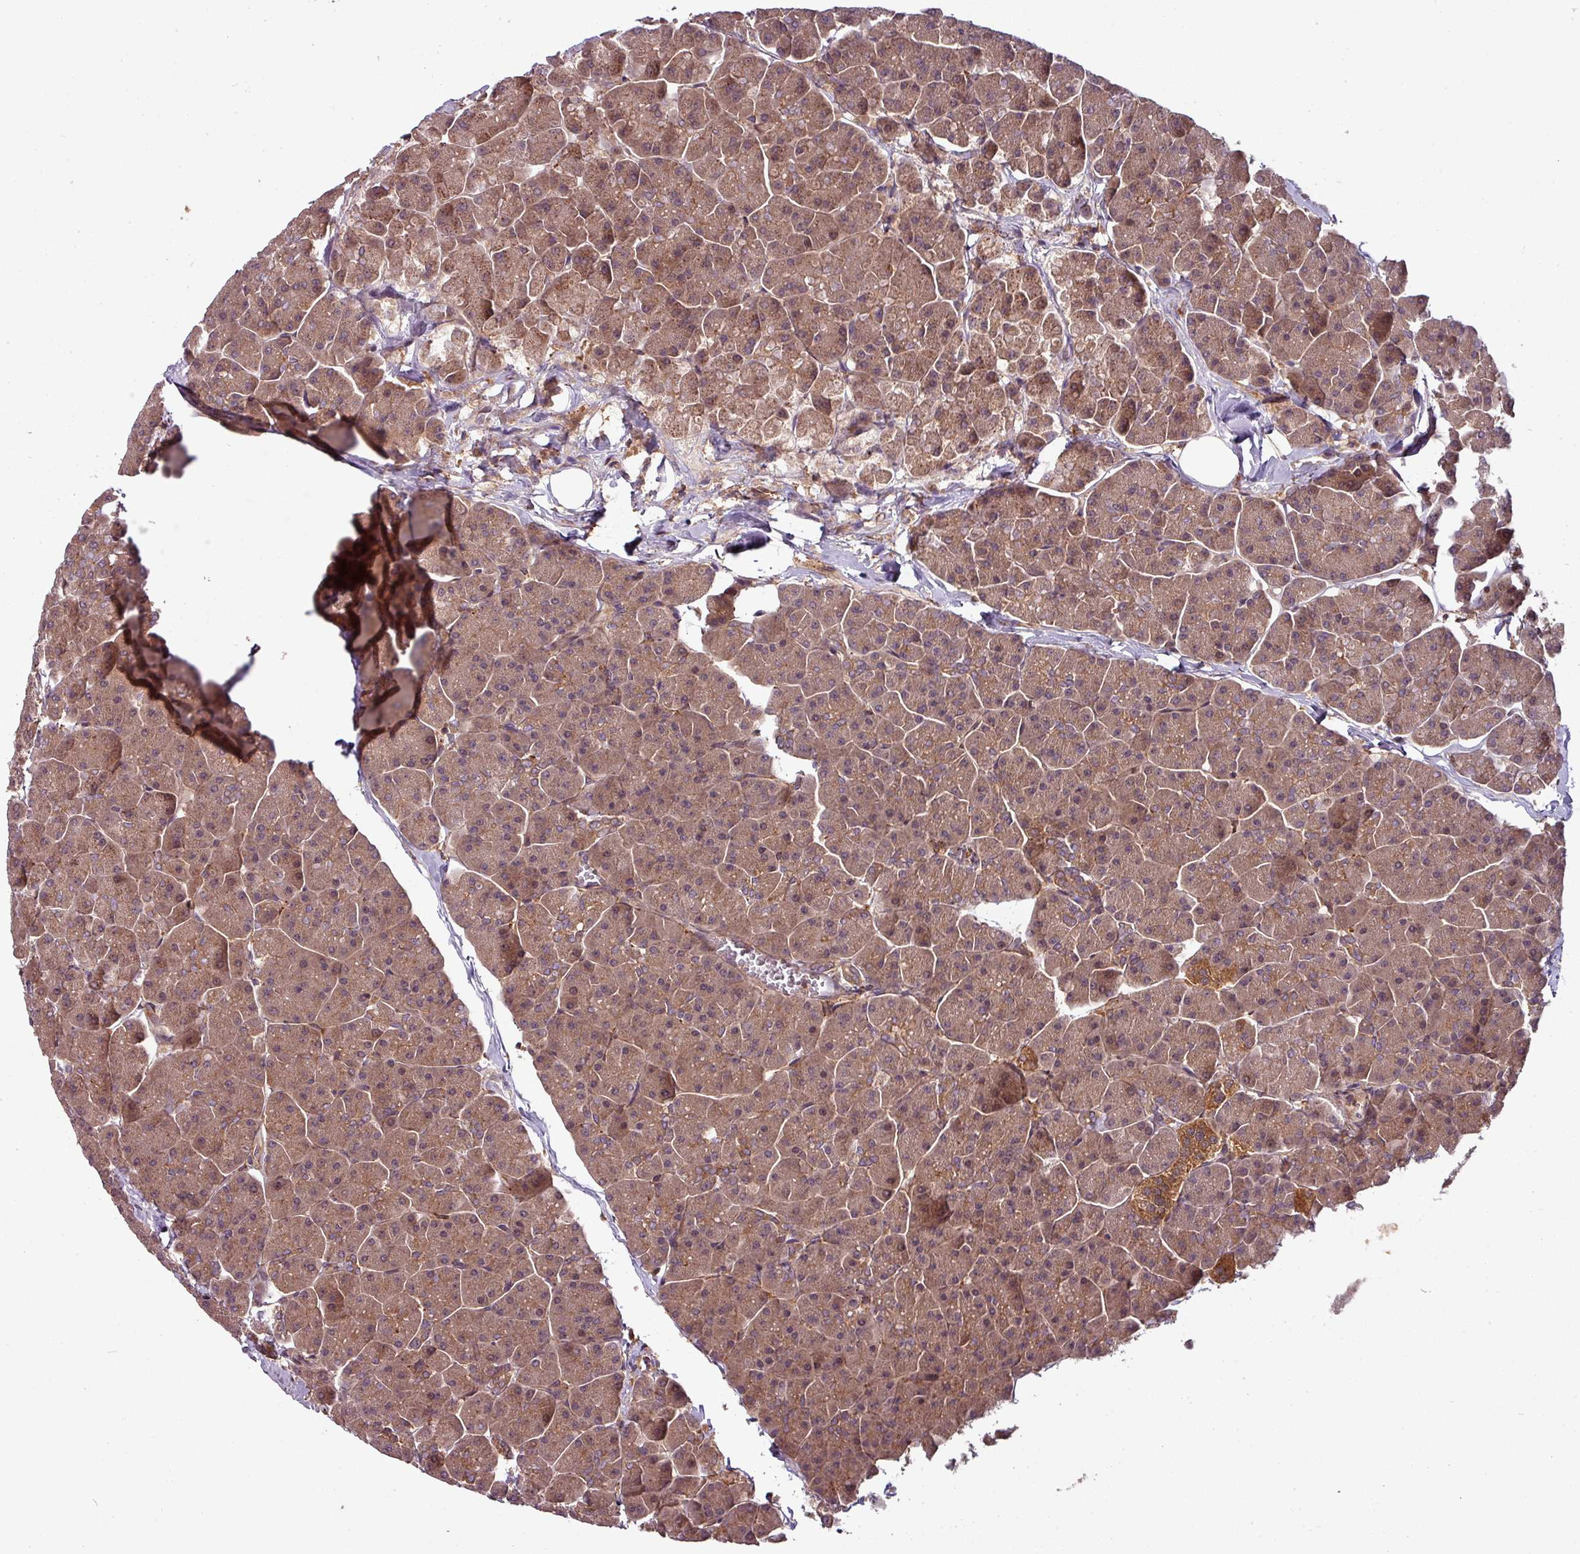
{"staining": {"intensity": "moderate", "quantity": ">75%", "location": "cytoplasmic/membranous"}, "tissue": "pancreas", "cell_type": "Exocrine glandular cells", "image_type": "normal", "snomed": [{"axis": "morphology", "description": "Normal tissue, NOS"}, {"axis": "topography", "description": "Pancreas"}, {"axis": "topography", "description": "Peripheral nerve tissue"}], "caption": "Normal pancreas demonstrates moderate cytoplasmic/membranous expression in about >75% of exocrine glandular cells, visualized by immunohistochemistry.", "gene": "GSKIP", "patient": {"sex": "male", "age": 54}}